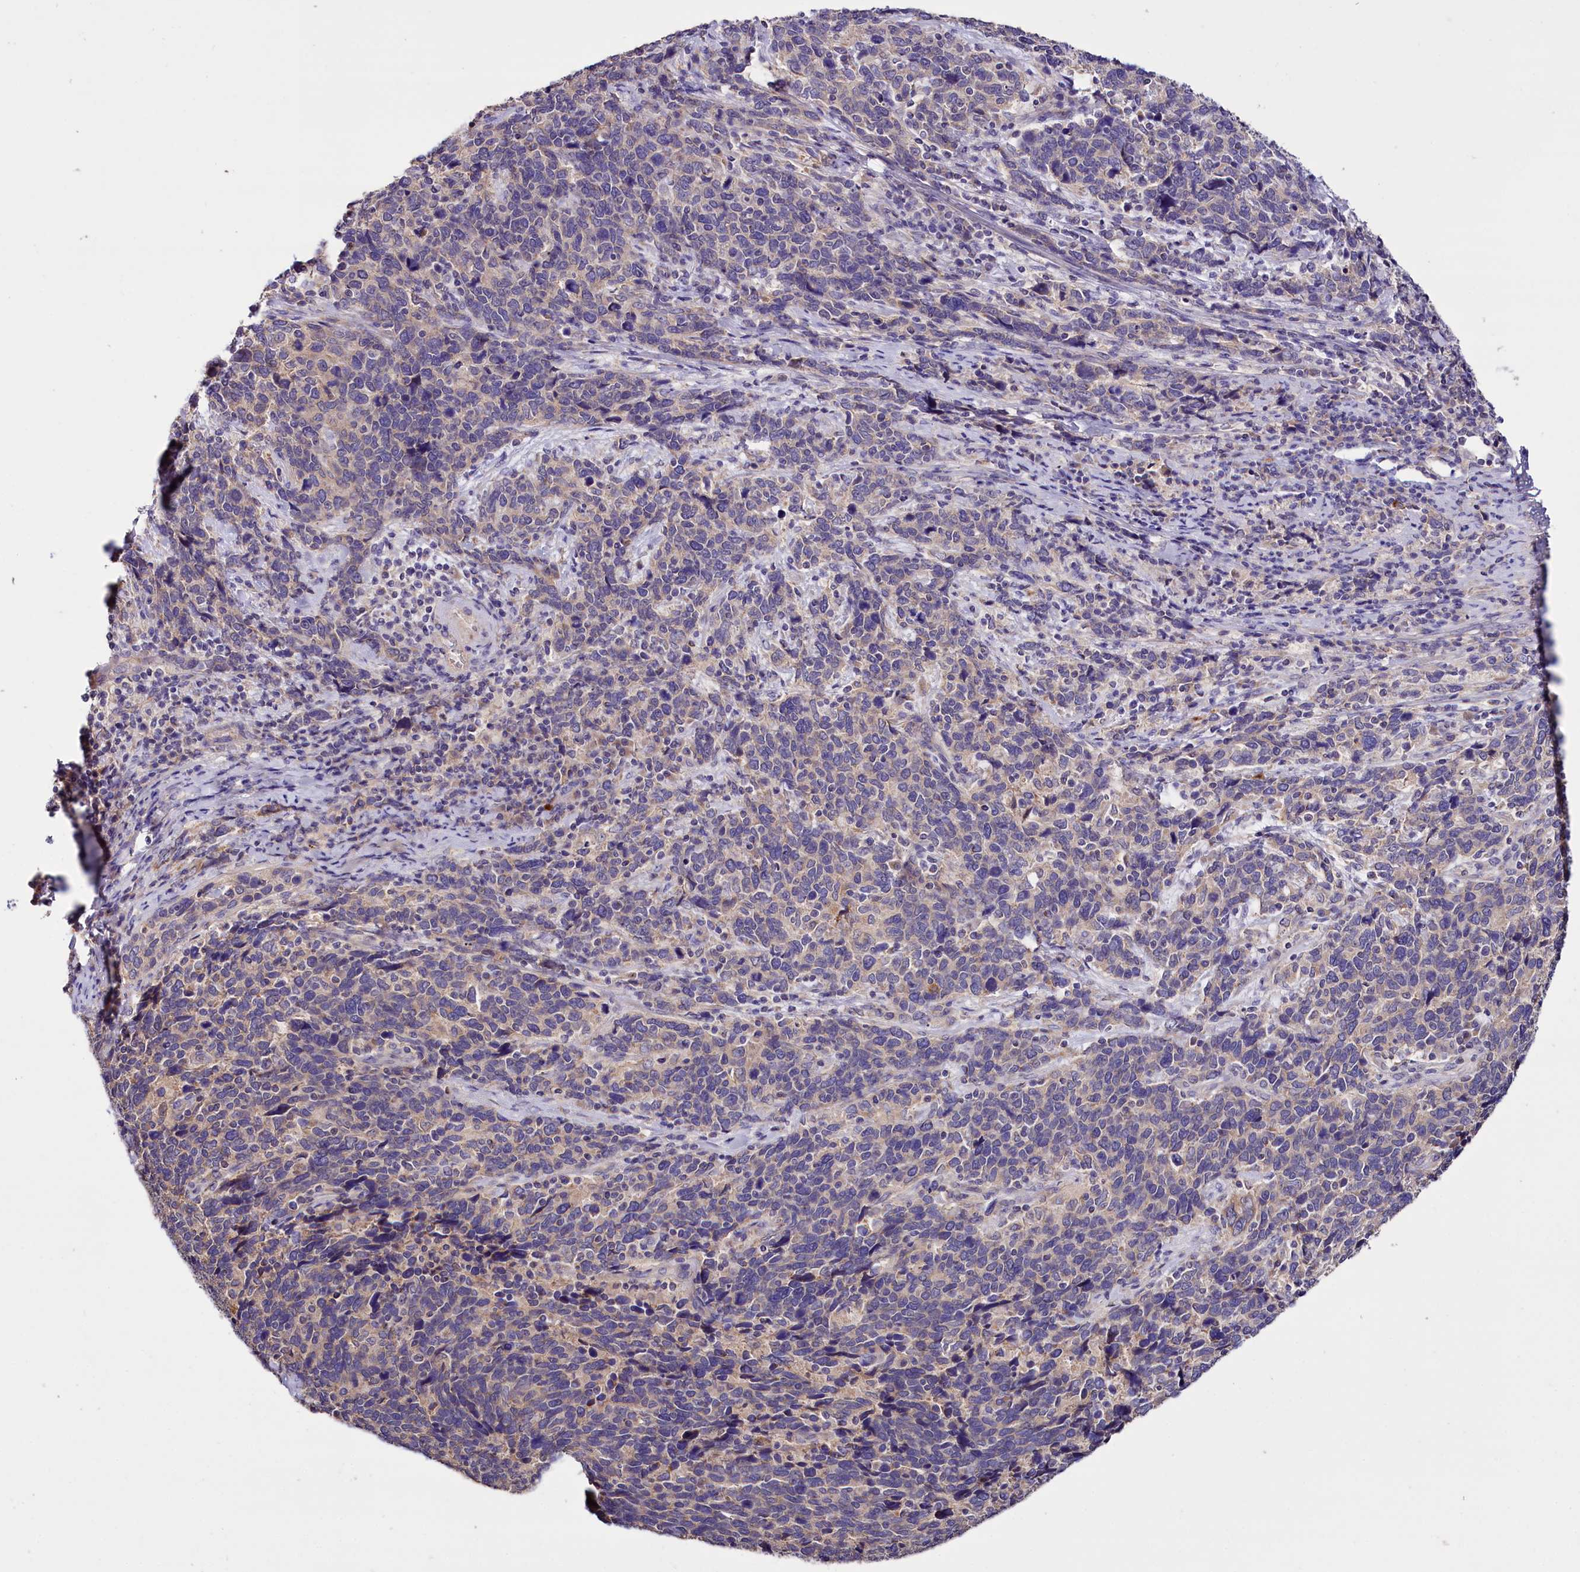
{"staining": {"intensity": "weak", "quantity": "<25%", "location": "cytoplasmic/membranous"}, "tissue": "cervical cancer", "cell_type": "Tumor cells", "image_type": "cancer", "snomed": [{"axis": "morphology", "description": "Squamous cell carcinoma, NOS"}, {"axis": "topography", "description": "Cervix"}], "caption": "The IHC micrograph has no significant staining in tumor cells of cervical squamous cell carcinoma tissue.", "gene": "ZNF45", "patient": {"sex": "female", "age": 41}}